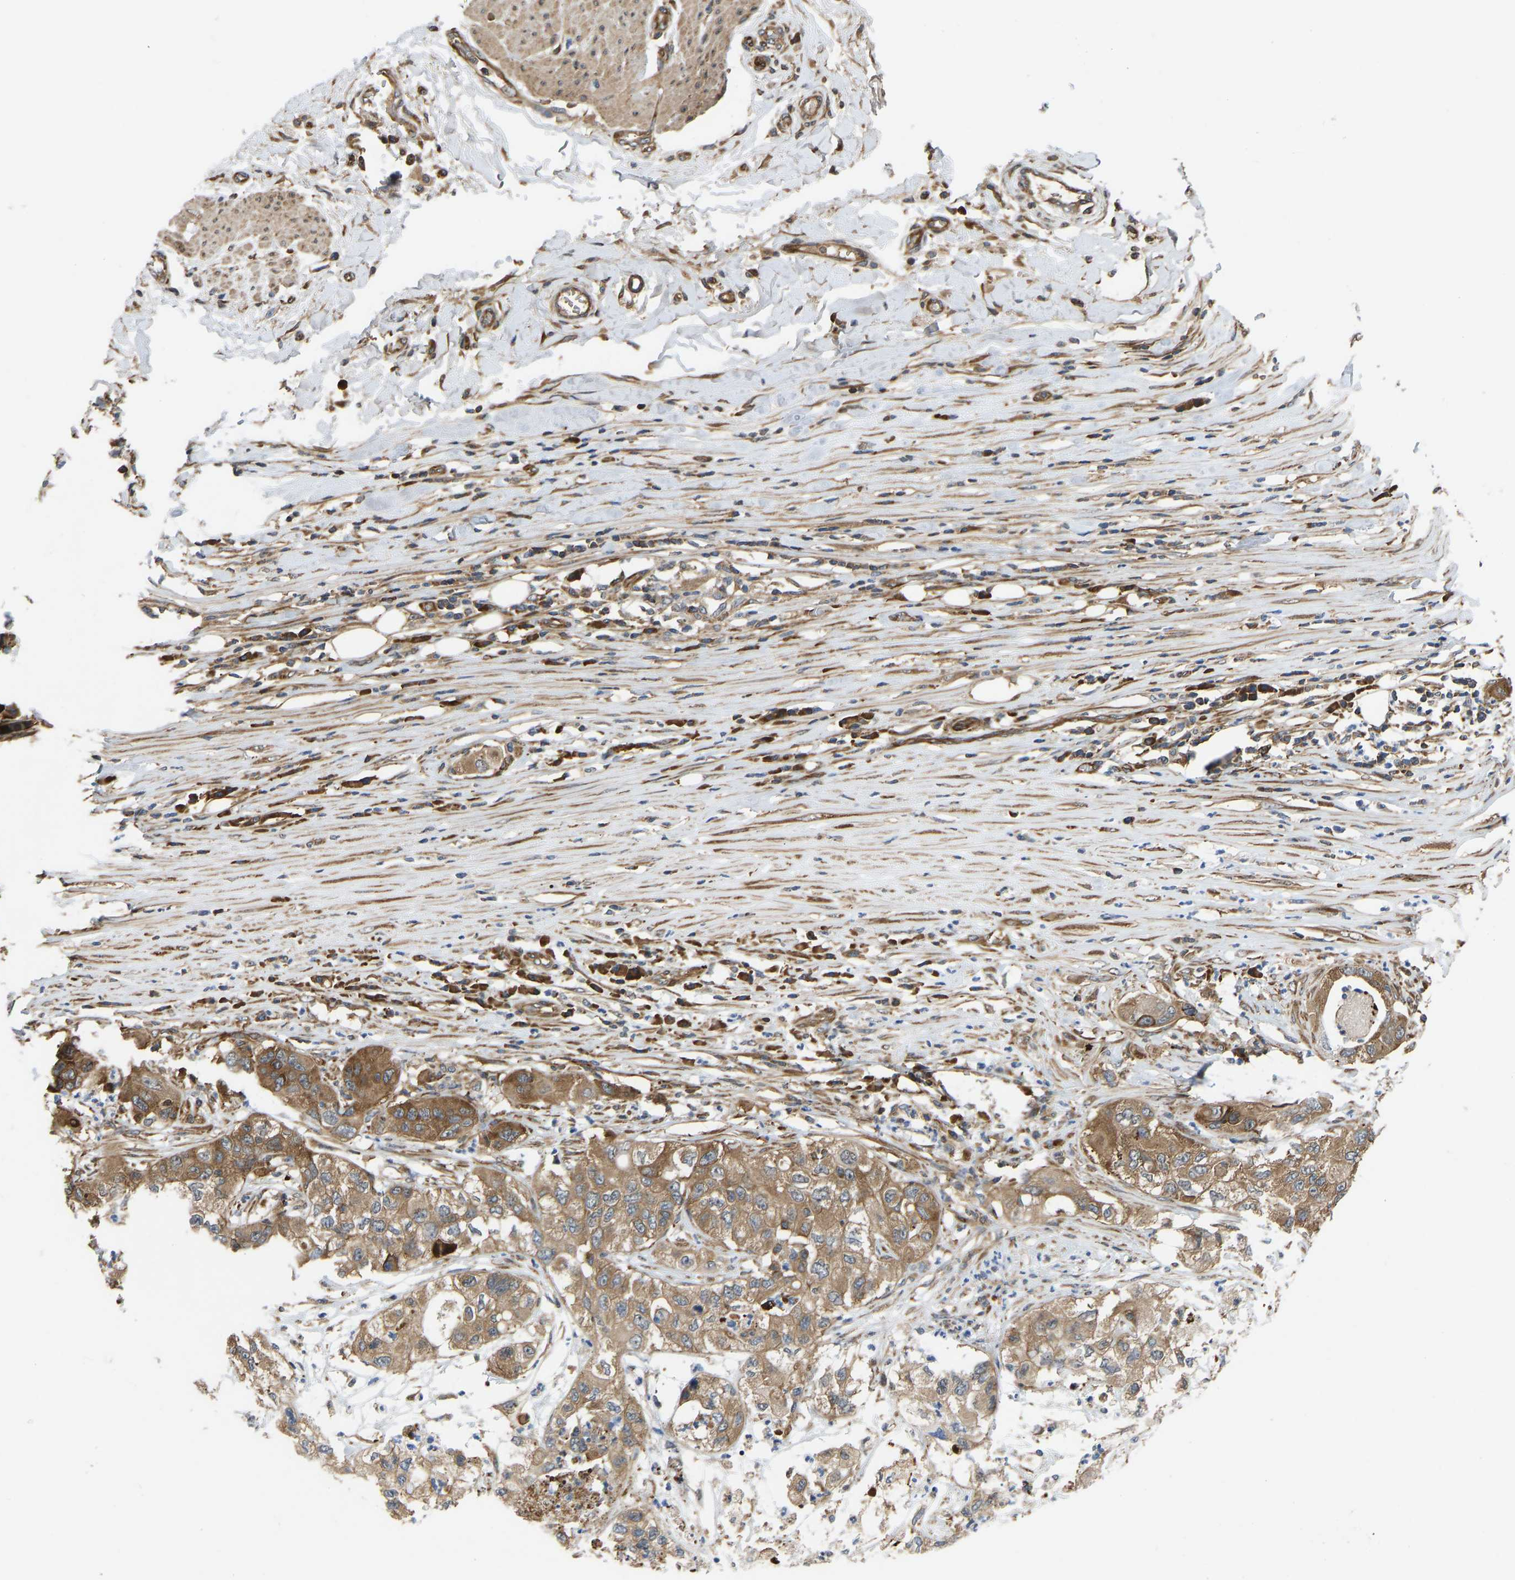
{"staining": {"intensity": "moderate", "quantity": ">75%", "location": "cytoplasmic/membranous"}, "tissue": "pancreatic cancer", "cell_type": "Tumor cells", "image_type": "cancer", "snomed": [{"axis": "morphology", "description": "Adenocarcinoma, NOS"}, {"axis": "topography", "description": "Pancreas"}], "caption": "Protein expression by immunohistochemistry displays moderate cytoplasmic/membranous positivity in approximately >75% of tumor cells in pancreatic adenocarcinoma.", "gene": "RASGRF2", "patient": {"sex": "female", "age": 78}}